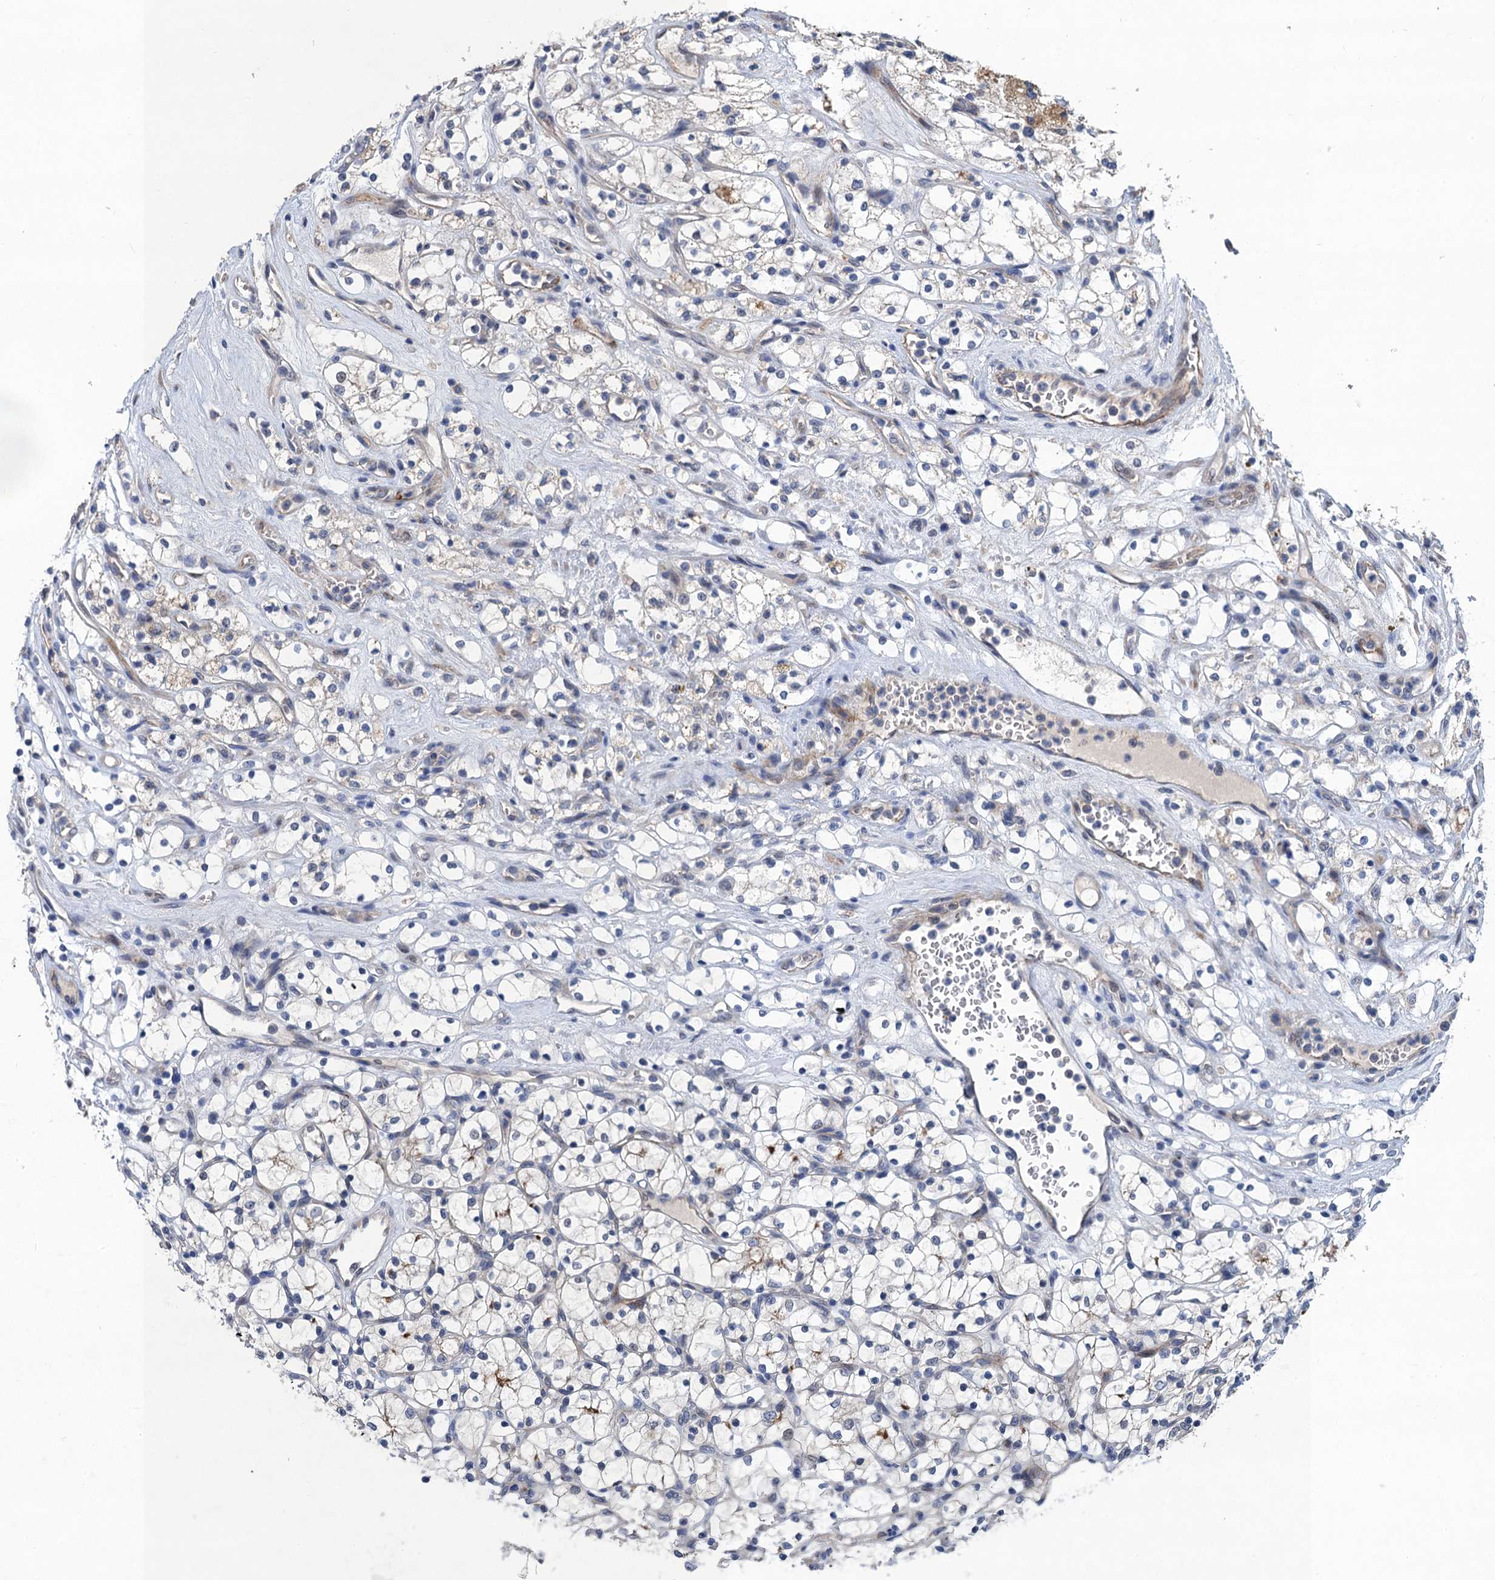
{"staining": {"intensity": "negative", "quantity": "none", "location": "none"}, "tissue": "renal cancer", "cell_type": "Tumor cells", "image_type": "cancer", "snomed": [{"axis": "morphology", "description": "Adenocarcinoma, NOS"}, {"axis": "topography", "description": "Kidney"}], "caption": "Histopathology image shows no protein expression in tumor cells of renal adenocarcinoma tissue.", "gene": "TRAF7", "patient": {"sex": "female", "age": 69}}